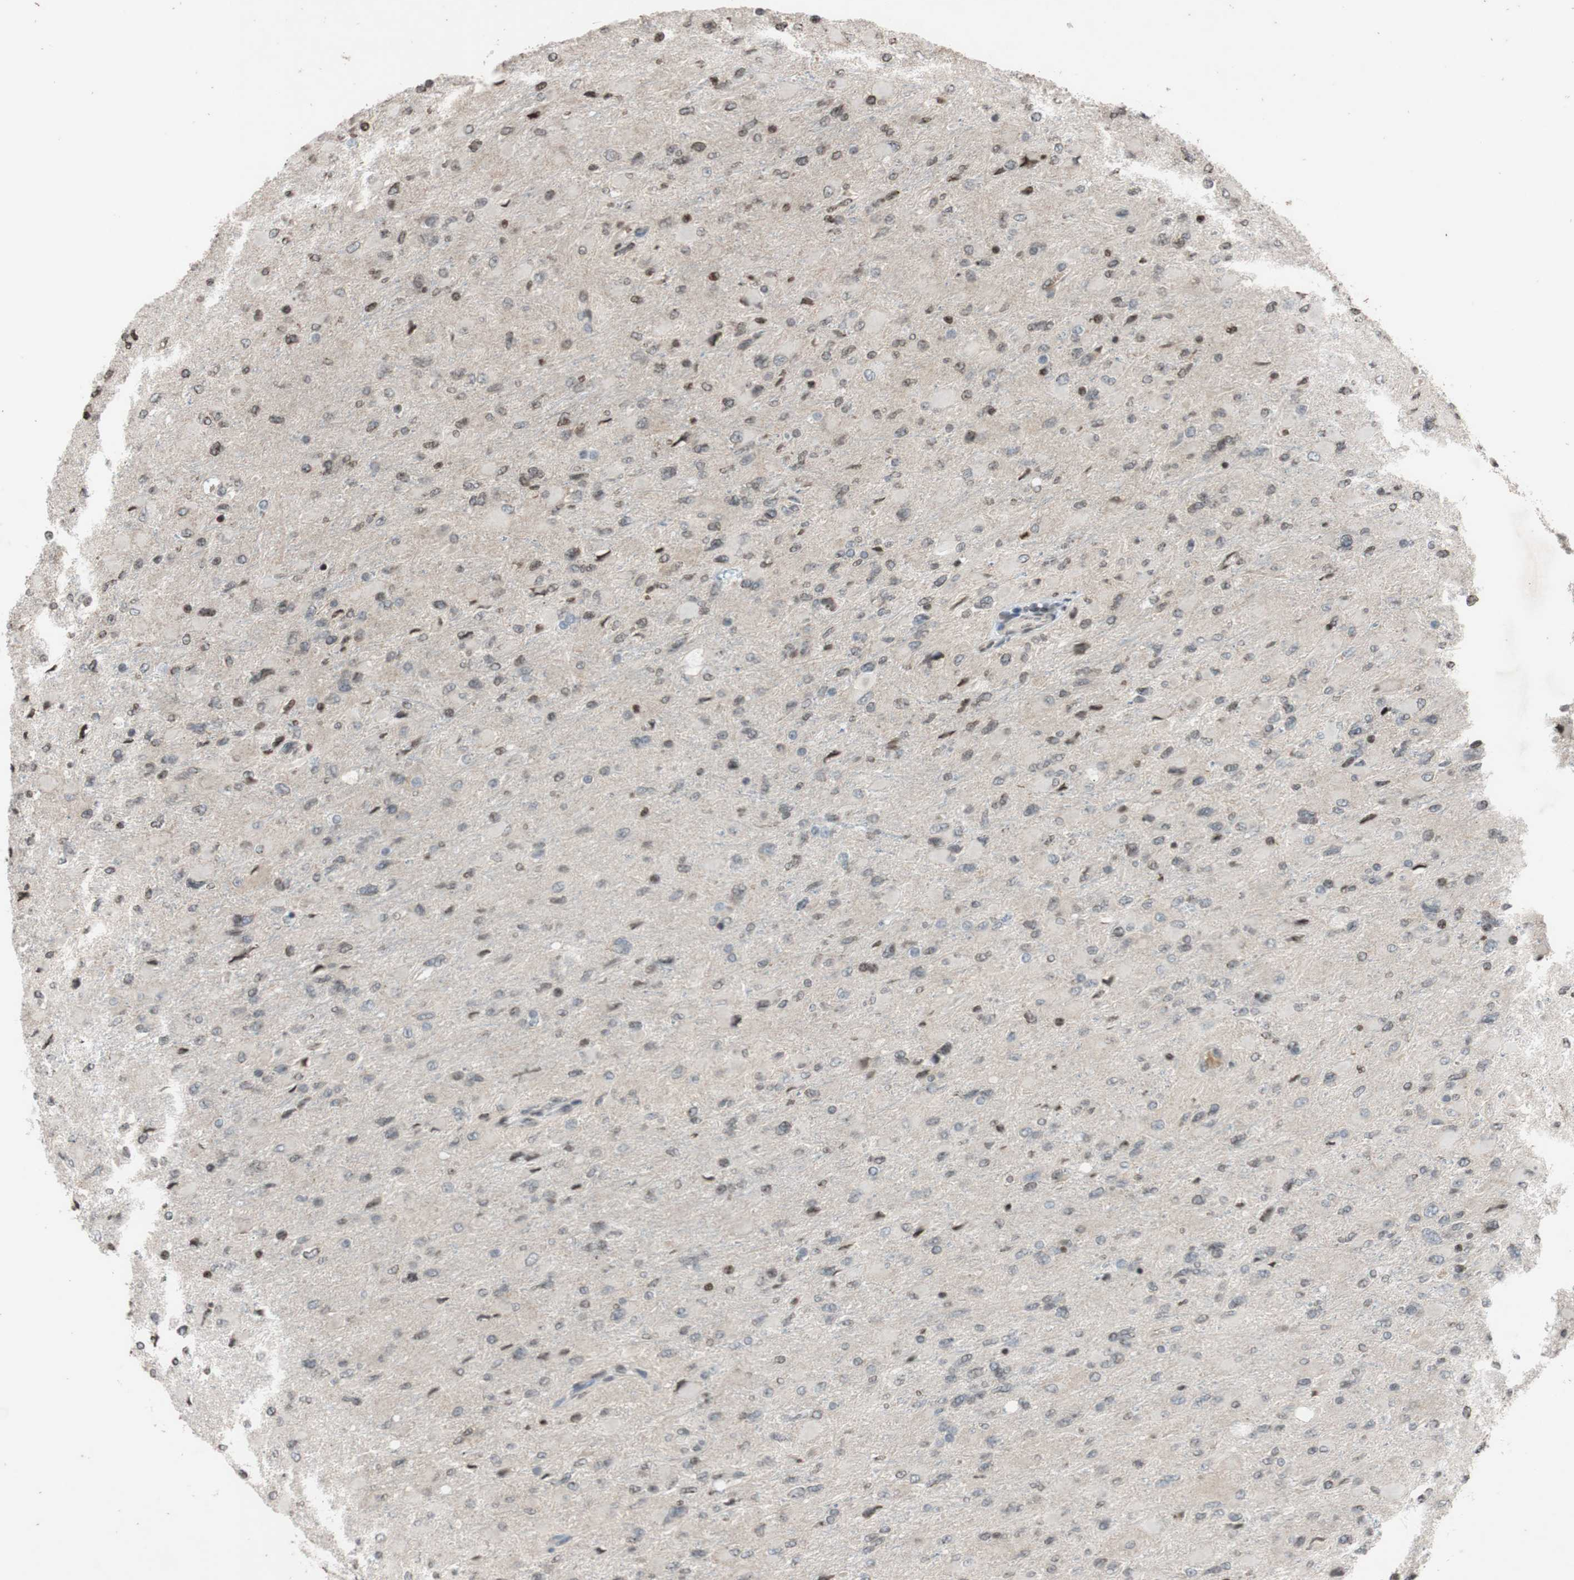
{"staining": {"intensity": "moderate", "quantity": "<25%", "location": "nuclear"}, "tissue": "glioma", "cell_type": "Tumor cells", "image_type": "cancer", "snomed": [{"axis": "morphology", "description": "Glioma, malignant, High grade"}, {"axis": "topography", "description": "Cerebral cortex"}], "caption": "Moderate nuclear protein positivity is present in about <25% of tumor cells in malignant glioma (high-grade).", "gene": "MCM6", "patient": {"sex": "female", "age": 36}}